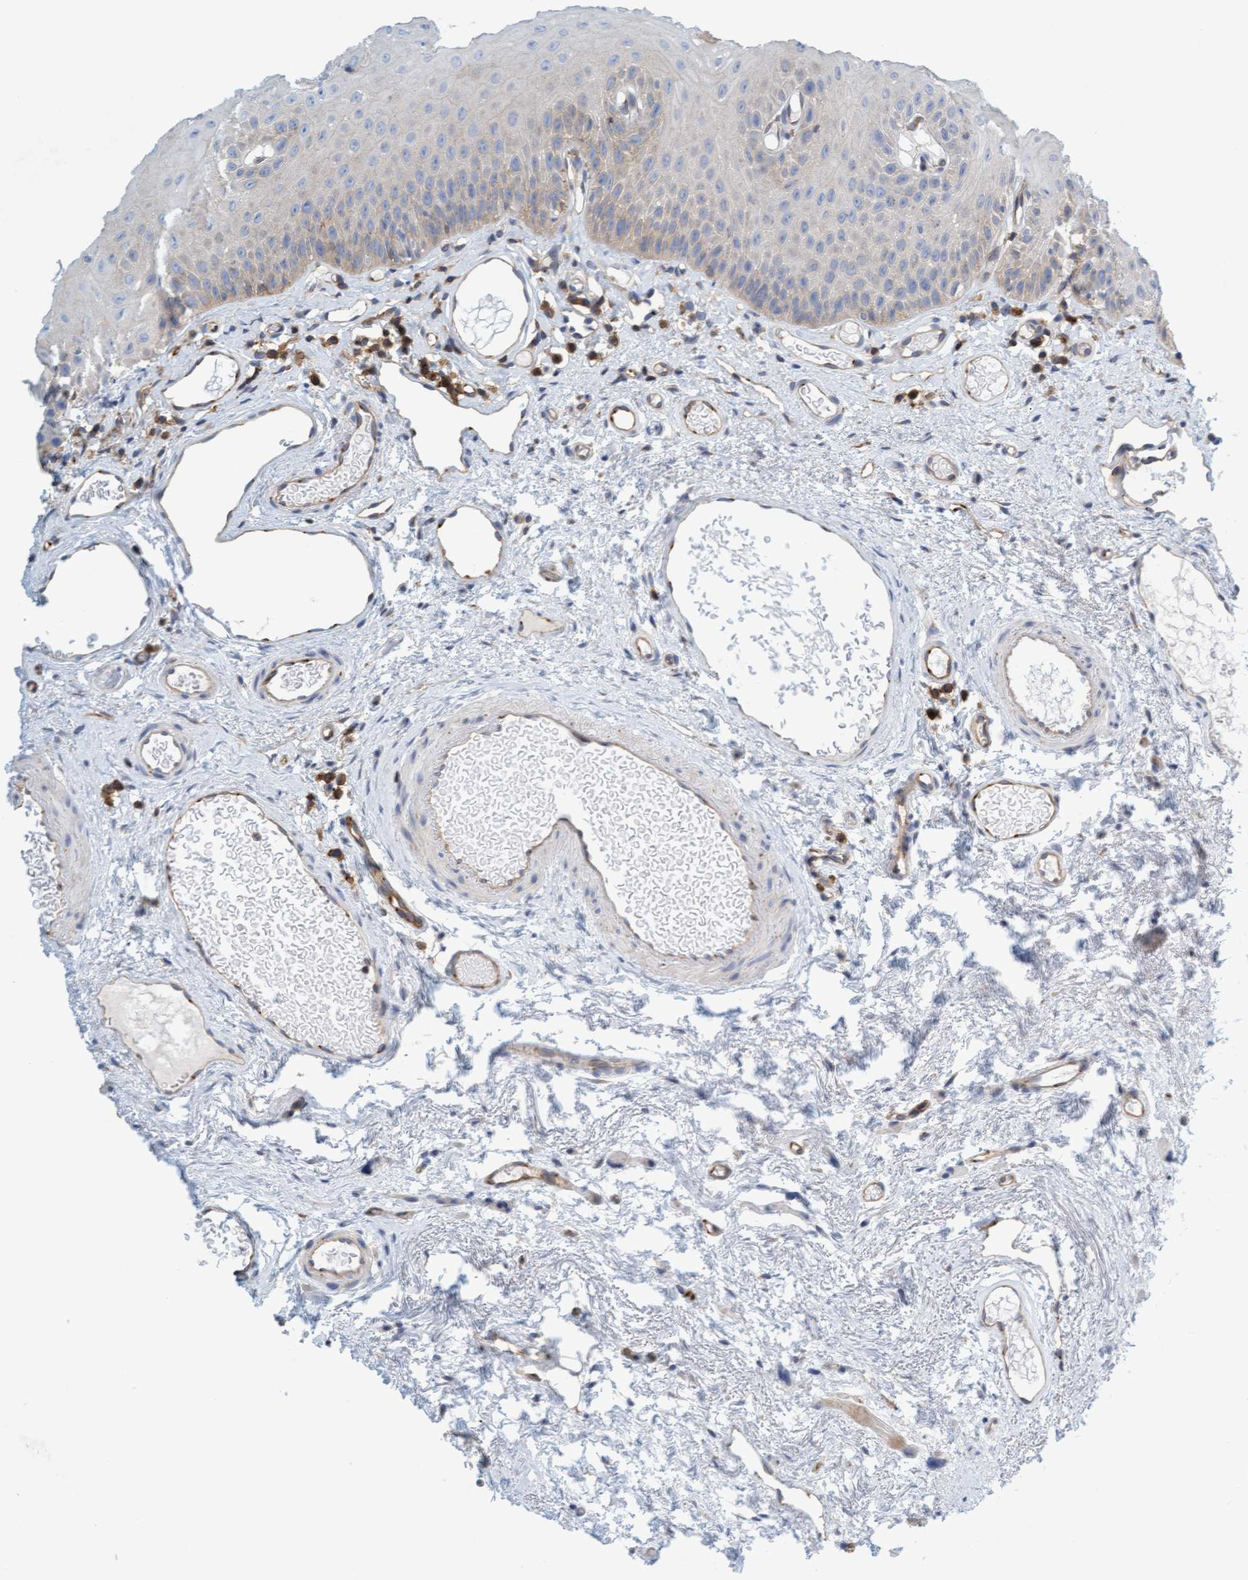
{"staining": {"intensity": "weak", "quantity": "<25%", "location": "cytoplasmic/membranous"}, "tissue": "oral mucosa", "cell_type": "Squamous epithelial cells", "image_type": "normal", "snomed": [{"axis": "morphology", "description": "Normal tissue, NOS"}, {"axis": "topography", "description": "Skeletal muscle"}, {"axis": "topography", "description": "Oral tissue"}, {"axis": "topography", "description": "Peripheral nerve tissue"}], "caption": "IHC photomicrograph of unremarkable human oral mucosa stained for a protein (brown), which exhibits no expression in squamous epithelial cells.", "gene": "PRKD2", "patient": {"sex": "female", "age": 84}}